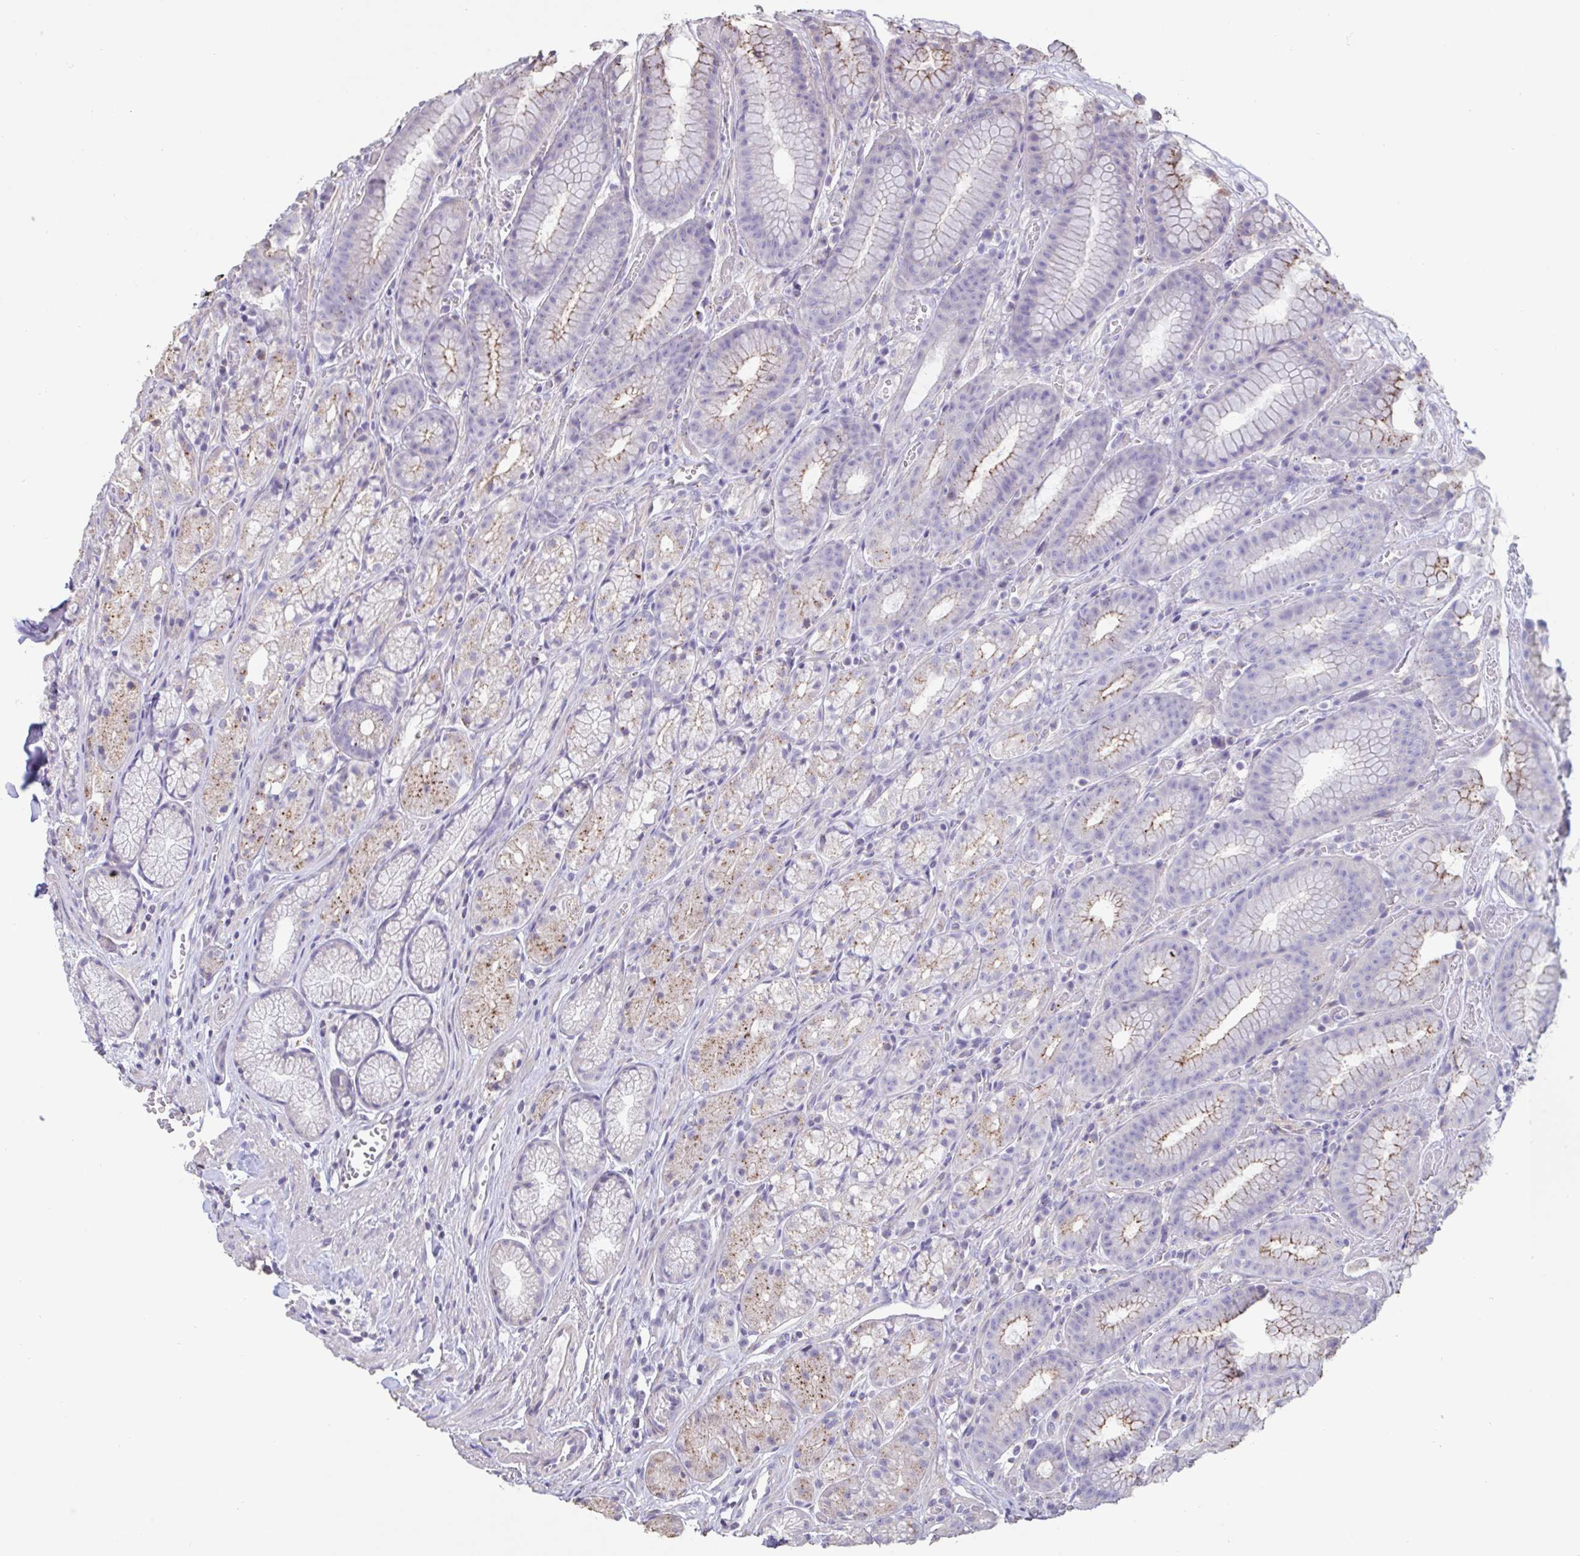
{"staining": {"intensity": "moderate", "quantity": "25%-75%", "location": "cytoplasmic/membranous"}, "tissue": "stomach", "cell_type": "Glandular cells", "image_type": "normal", "snomed": [{"axis": "morphology", "description": "Normal tissue, NOS"}, {"axis": "topography", "description": "Smooth muscle"}, {"axis": "topography", "description": "Stomach"}], "caption": "Immunohistochemical staining of benign human stomach shows medium levels of moderate cytoplasmic/membranous positivity in about 25%-75% of glandular cells.", "gene": "CHMP5", "patient": {"sex": "male", "age": 70}}